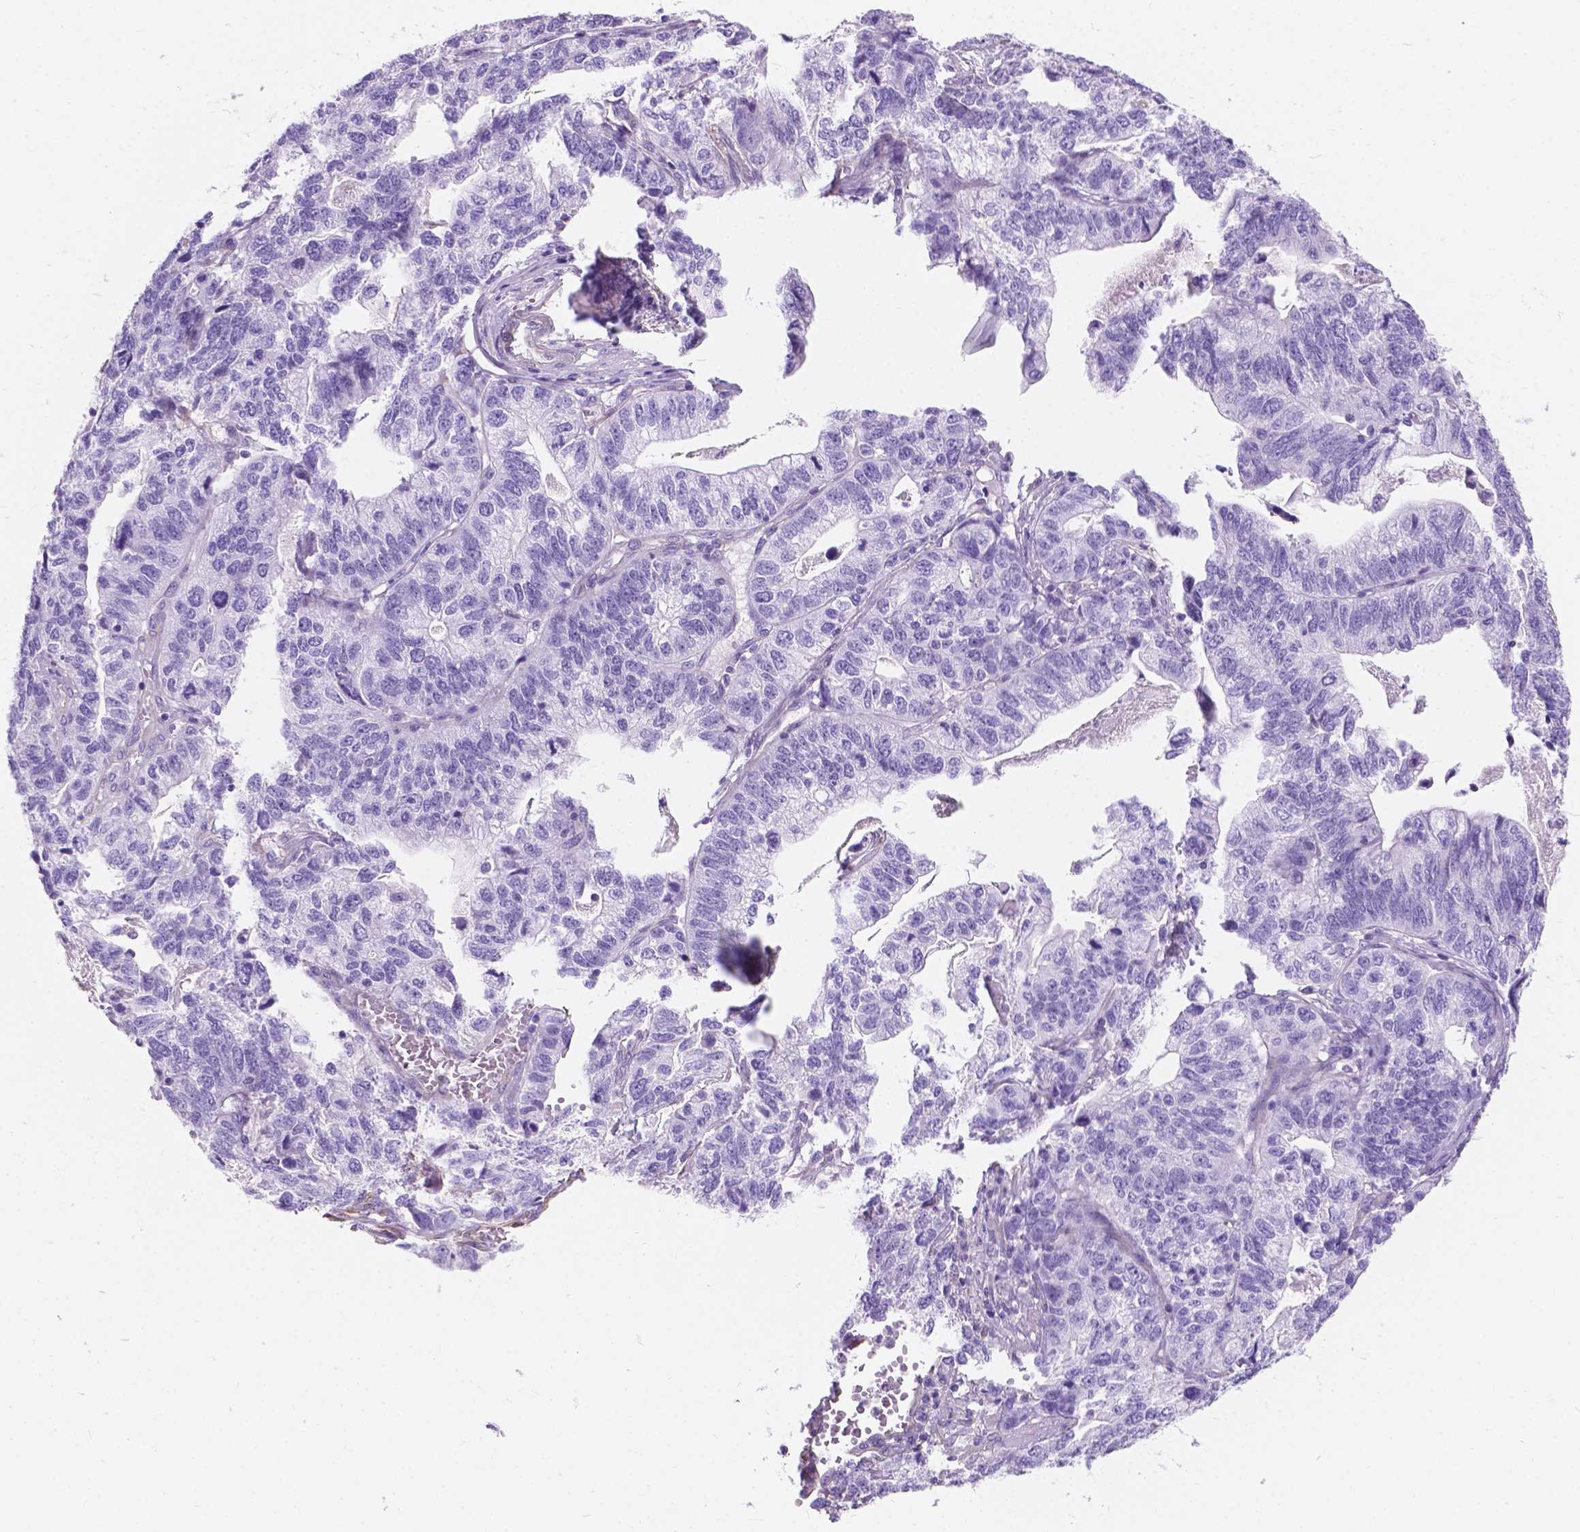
{"staining": {"intensity": "negative", "quantity": "none", "location": "none"}, "tissue": "stomach cancer", "cell_type": "Tumor cells", "image_type": "cancer", "snomed": [{"axis": "morphology", "description": "Adenocarcinoma, NOS"}, {"axis": "topography", "description": "Stomach, upper"}], "caption": "The immunohistochemistry (IHC) photomicrograph has no significant staining in tumor cells of adenocarcinoma (stomach) tissue.", "gene": "AMOT", "patient": {"sex": "female", "age": 67}}